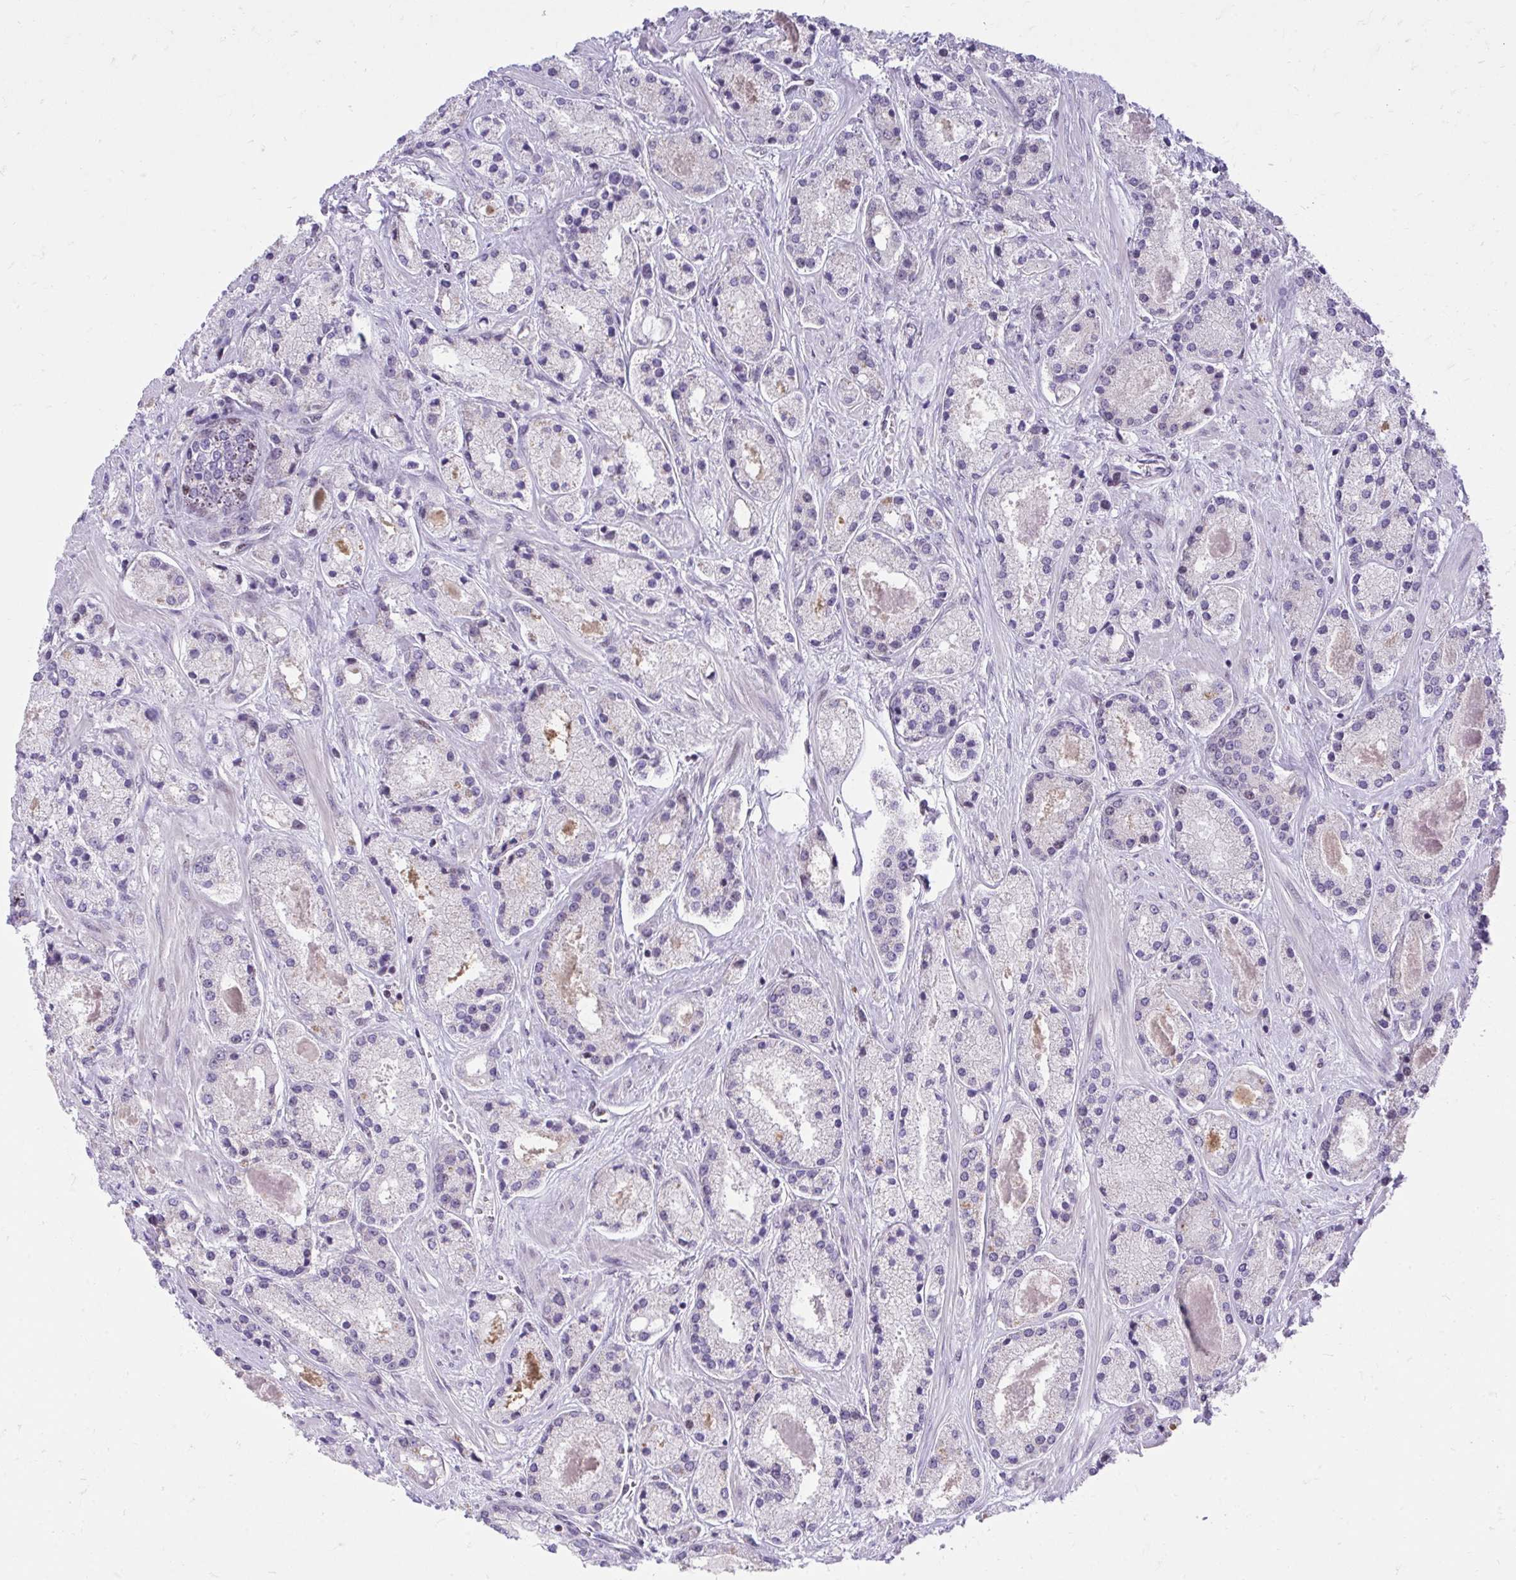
{"staining": {"intensity": "negative", "quantity": "none", "location": "none"}, "tissue": "prostate cancer", "cell_type": "Tumor cells", "image_type": "cancer", "snomed": [{"axis": "morphology", "description": "Adenocarcinoma, High grade"}, {"axis": "topography", "description": "Prostate"}], "caption": "A high-resolution image shows immunohistochemistry (IHC) staining of high-grade adenocarcinoma (prostate), which displays no significant expression in tumor cells.", "gene": "HOXA4", "patient": {"sex": "male", "age": 67}}